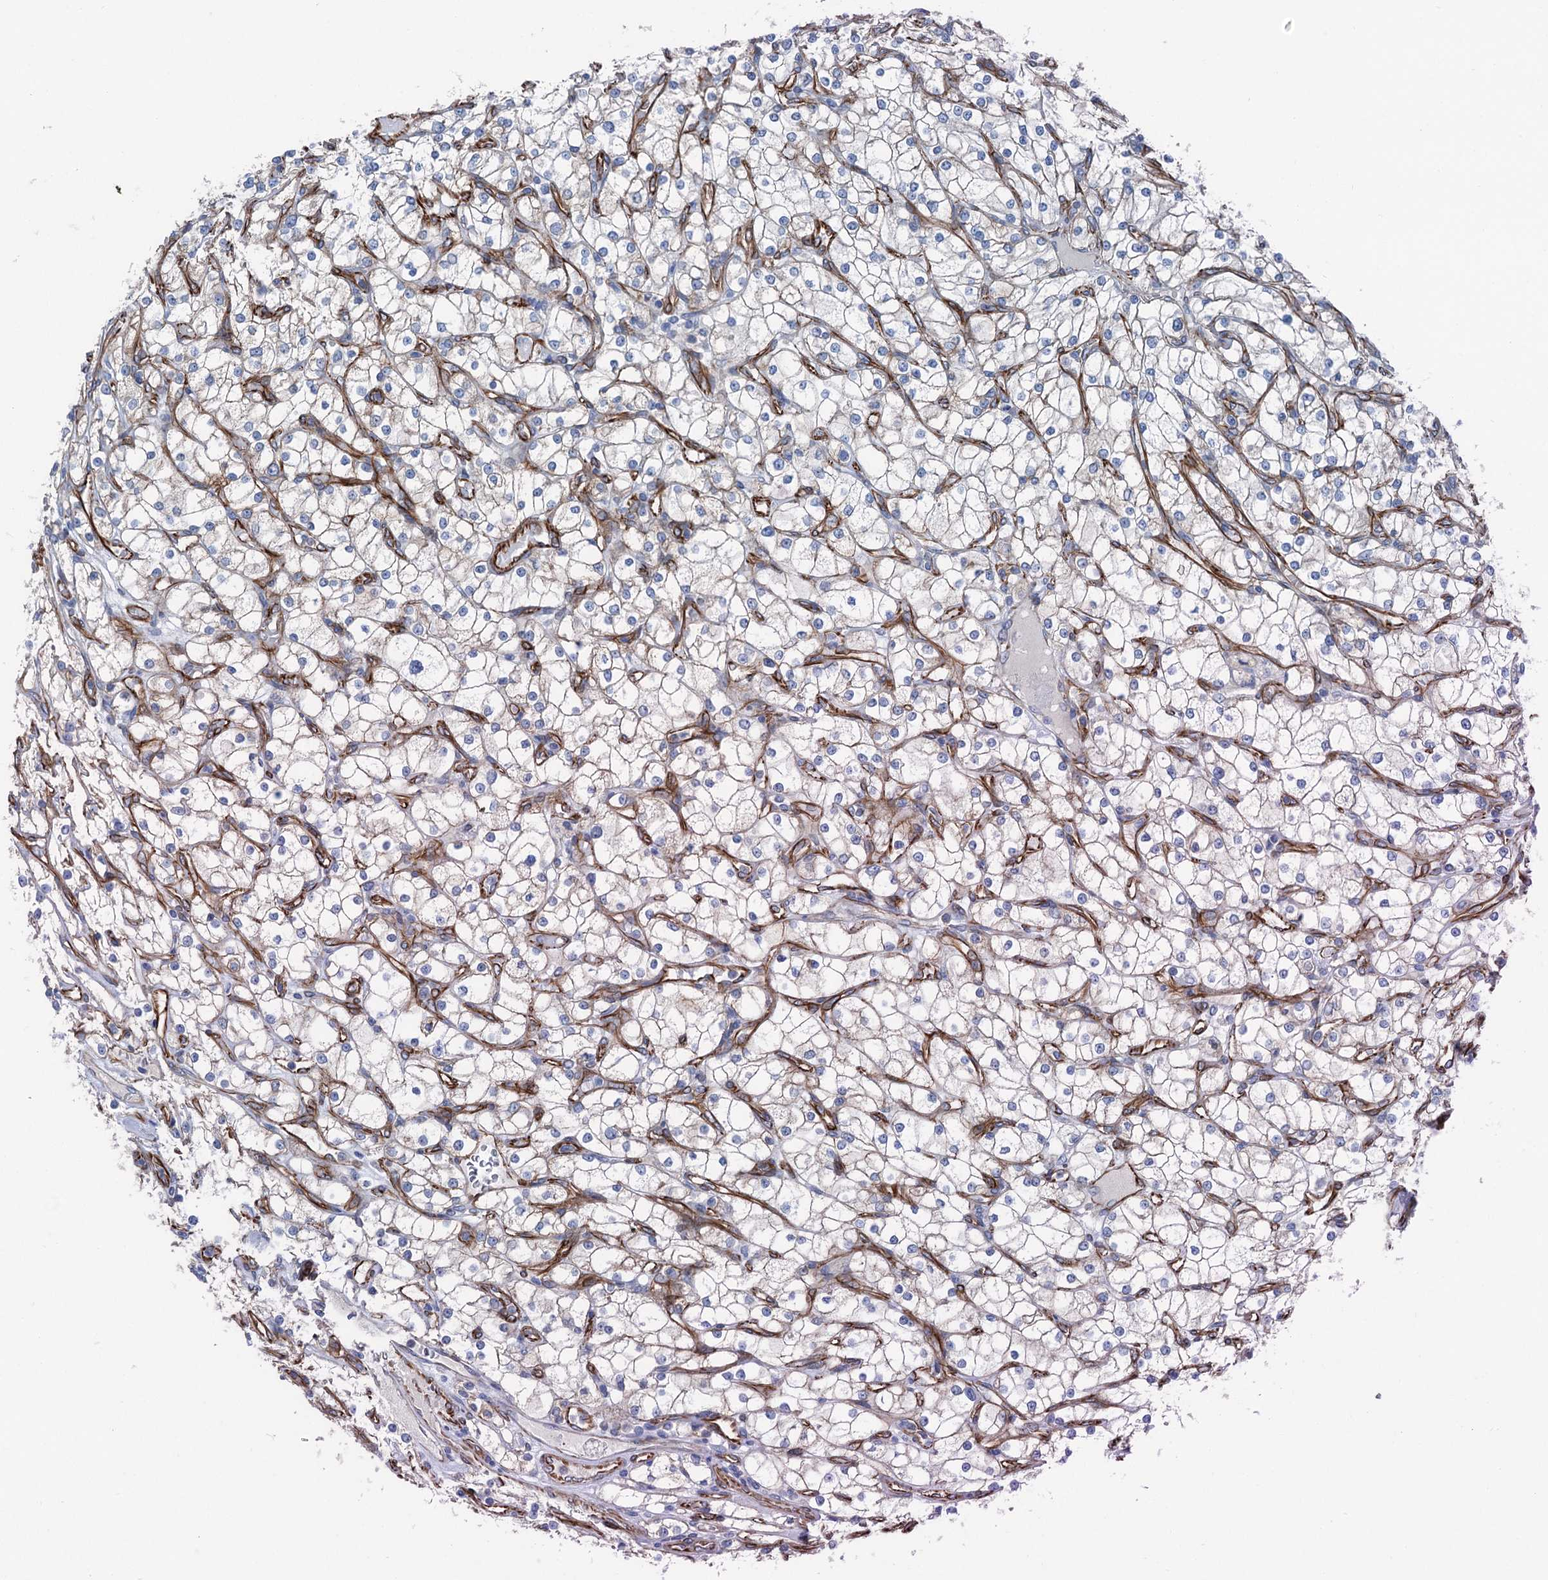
{"staining": {"intensity": "negative", "quantity": "none", "location": "none"}, "tissue": "renal cancer", "cell_type": "Tumor cells", "image_type": "cancer", "snomed": [{"axis": "morphology", "description": "Adenocarcinoma, NOS"}, {"axis": "topography", "description": "Kidney"}], "caption": "This is a photomicrograph of immunohistochemistry (IHC) staining of renal cancer, which shows no positivity in tumor cells.", "gene": "CALCOCO1", "patient": {"sex": "male", "age": 80}}